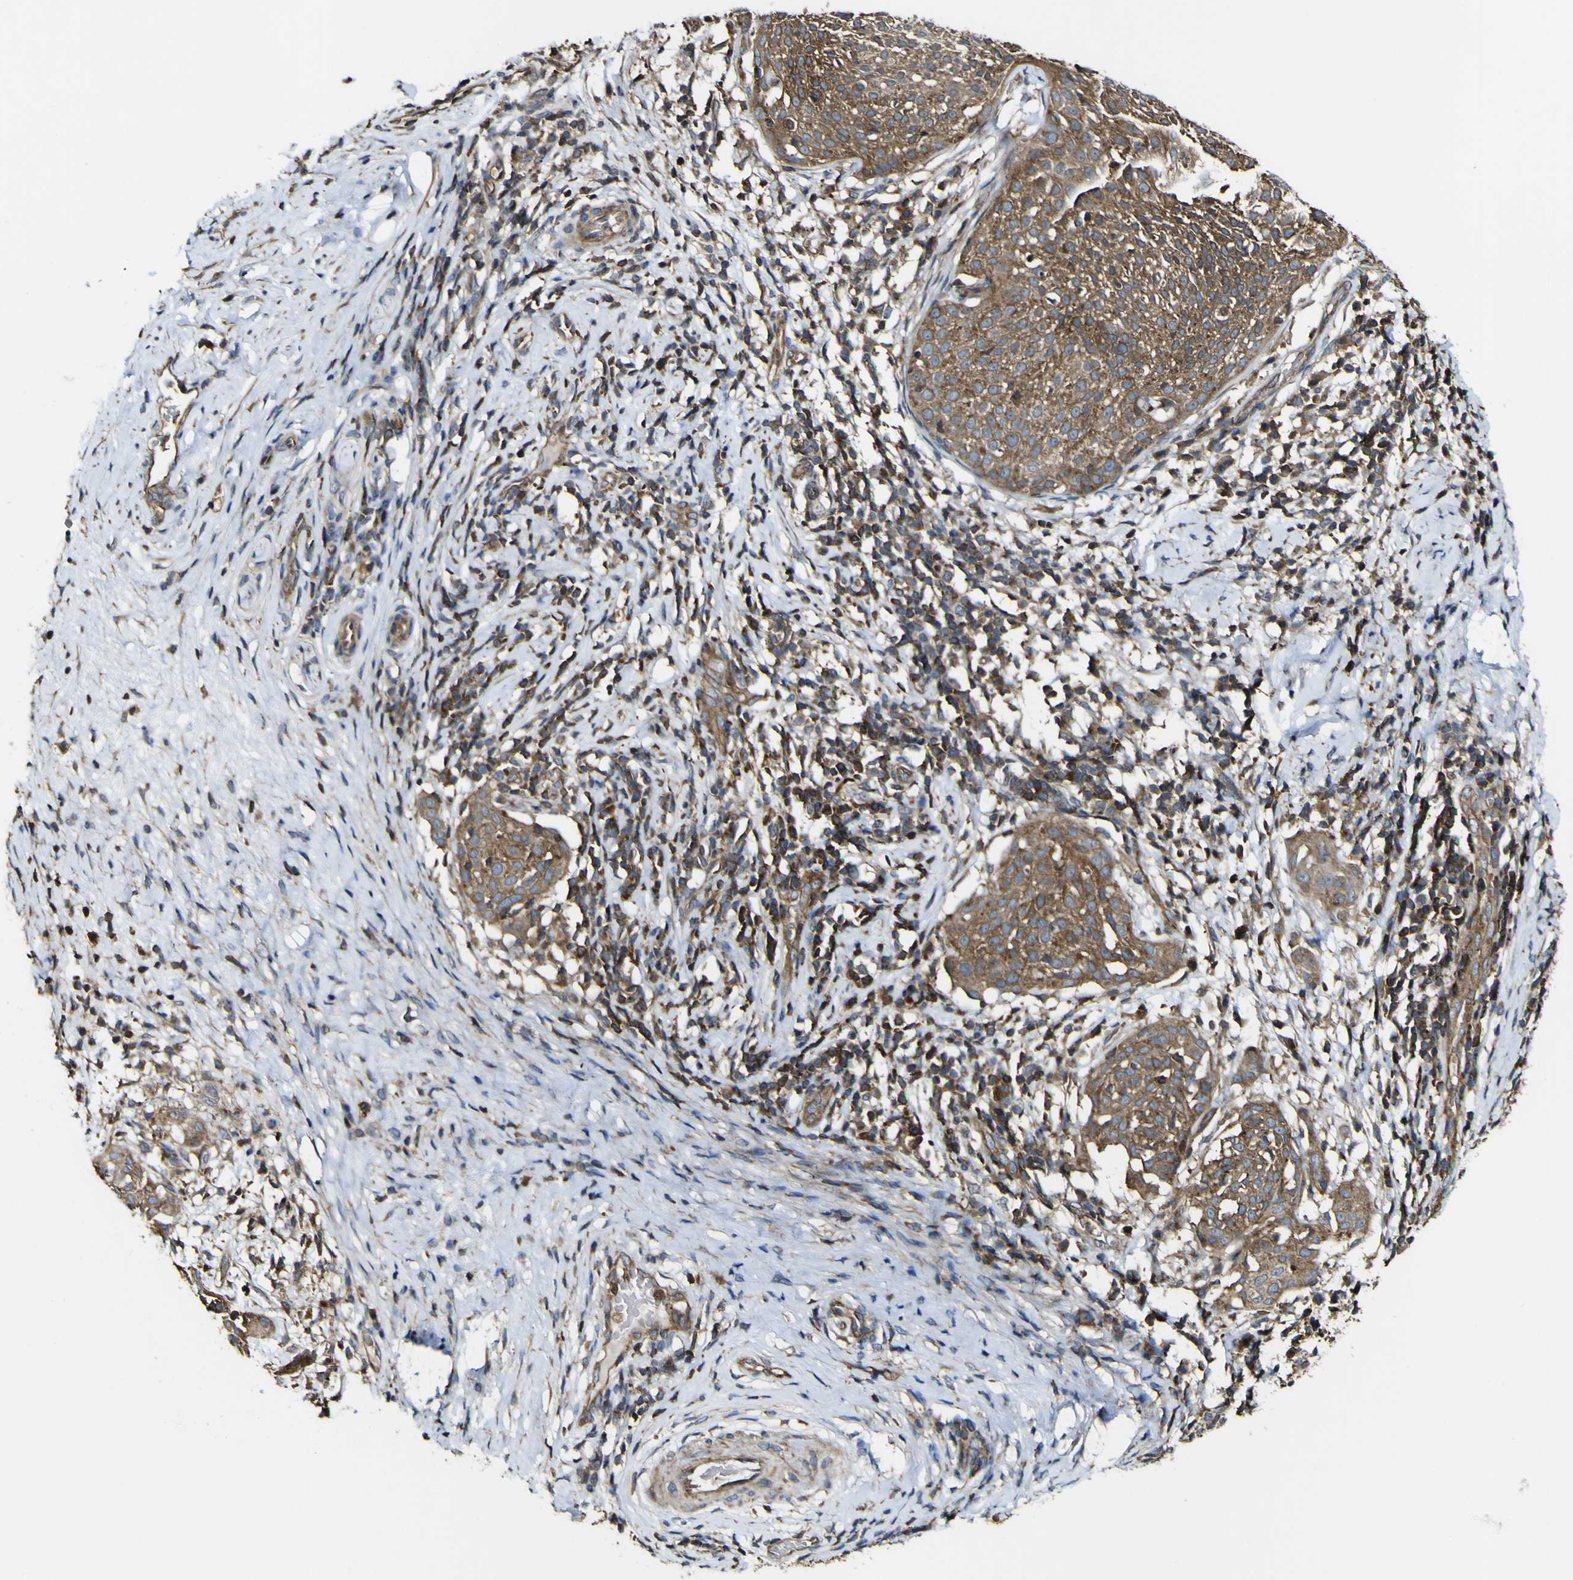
{"staining": {"intensity": "moderate", "quantity": ">75%", "location": "cytoplasmic/membranous"}, "tissue": "cervical cancer", "cell_type": "Tumor cells", "image_type": "cancer", "snomed": [{"axis": "morphology", "description": "Squamous cell carcinoma, NOS"}, {"axis": "topography", "description": "Cervix"}], "caption": "Human cervical cancer stained for a protein (brown) shows moderate cytoplasmic/membranous positive staining in about >75% of tumor cells.", "gene": "TNIK", "patient": {"sex": "female", "age": 51}}